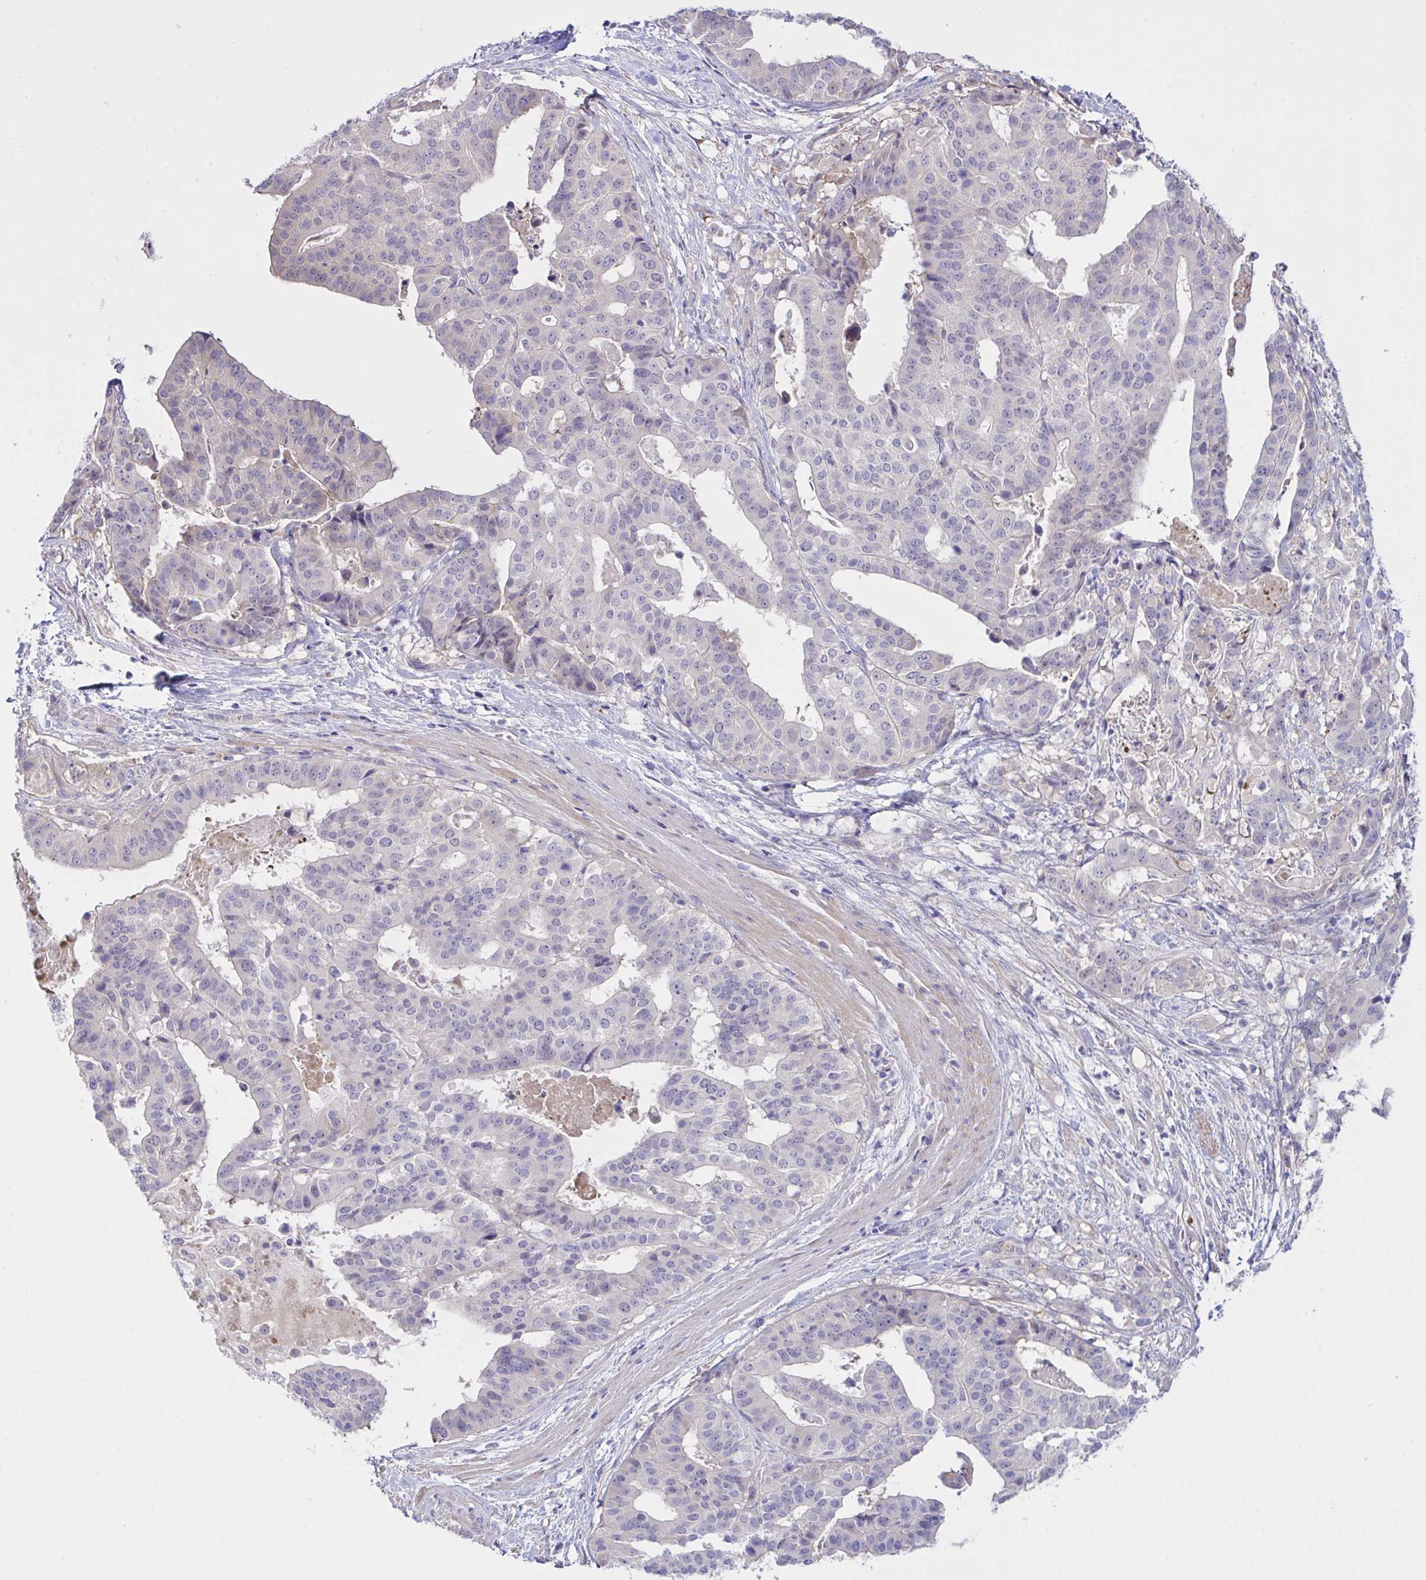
{"staining": {"intensity": "negative", "quantity": "none", "location": "none"}, "tissue": "stomach cancer", "cell_type": "Tumor cells", "image_type": "cancer", "snomed": [{"axis": "morphology", "description": "Adenocarcinoma, NOS"}, {"axis": "topography", "description": "Stomach"}], "caption": "This is an IHC photomicrograph of adenocarcinoma (stomach). There is no staining in tumor cells.", "gene": "SYNPO2L", "patient": {"sex": "male", "age": 48}}